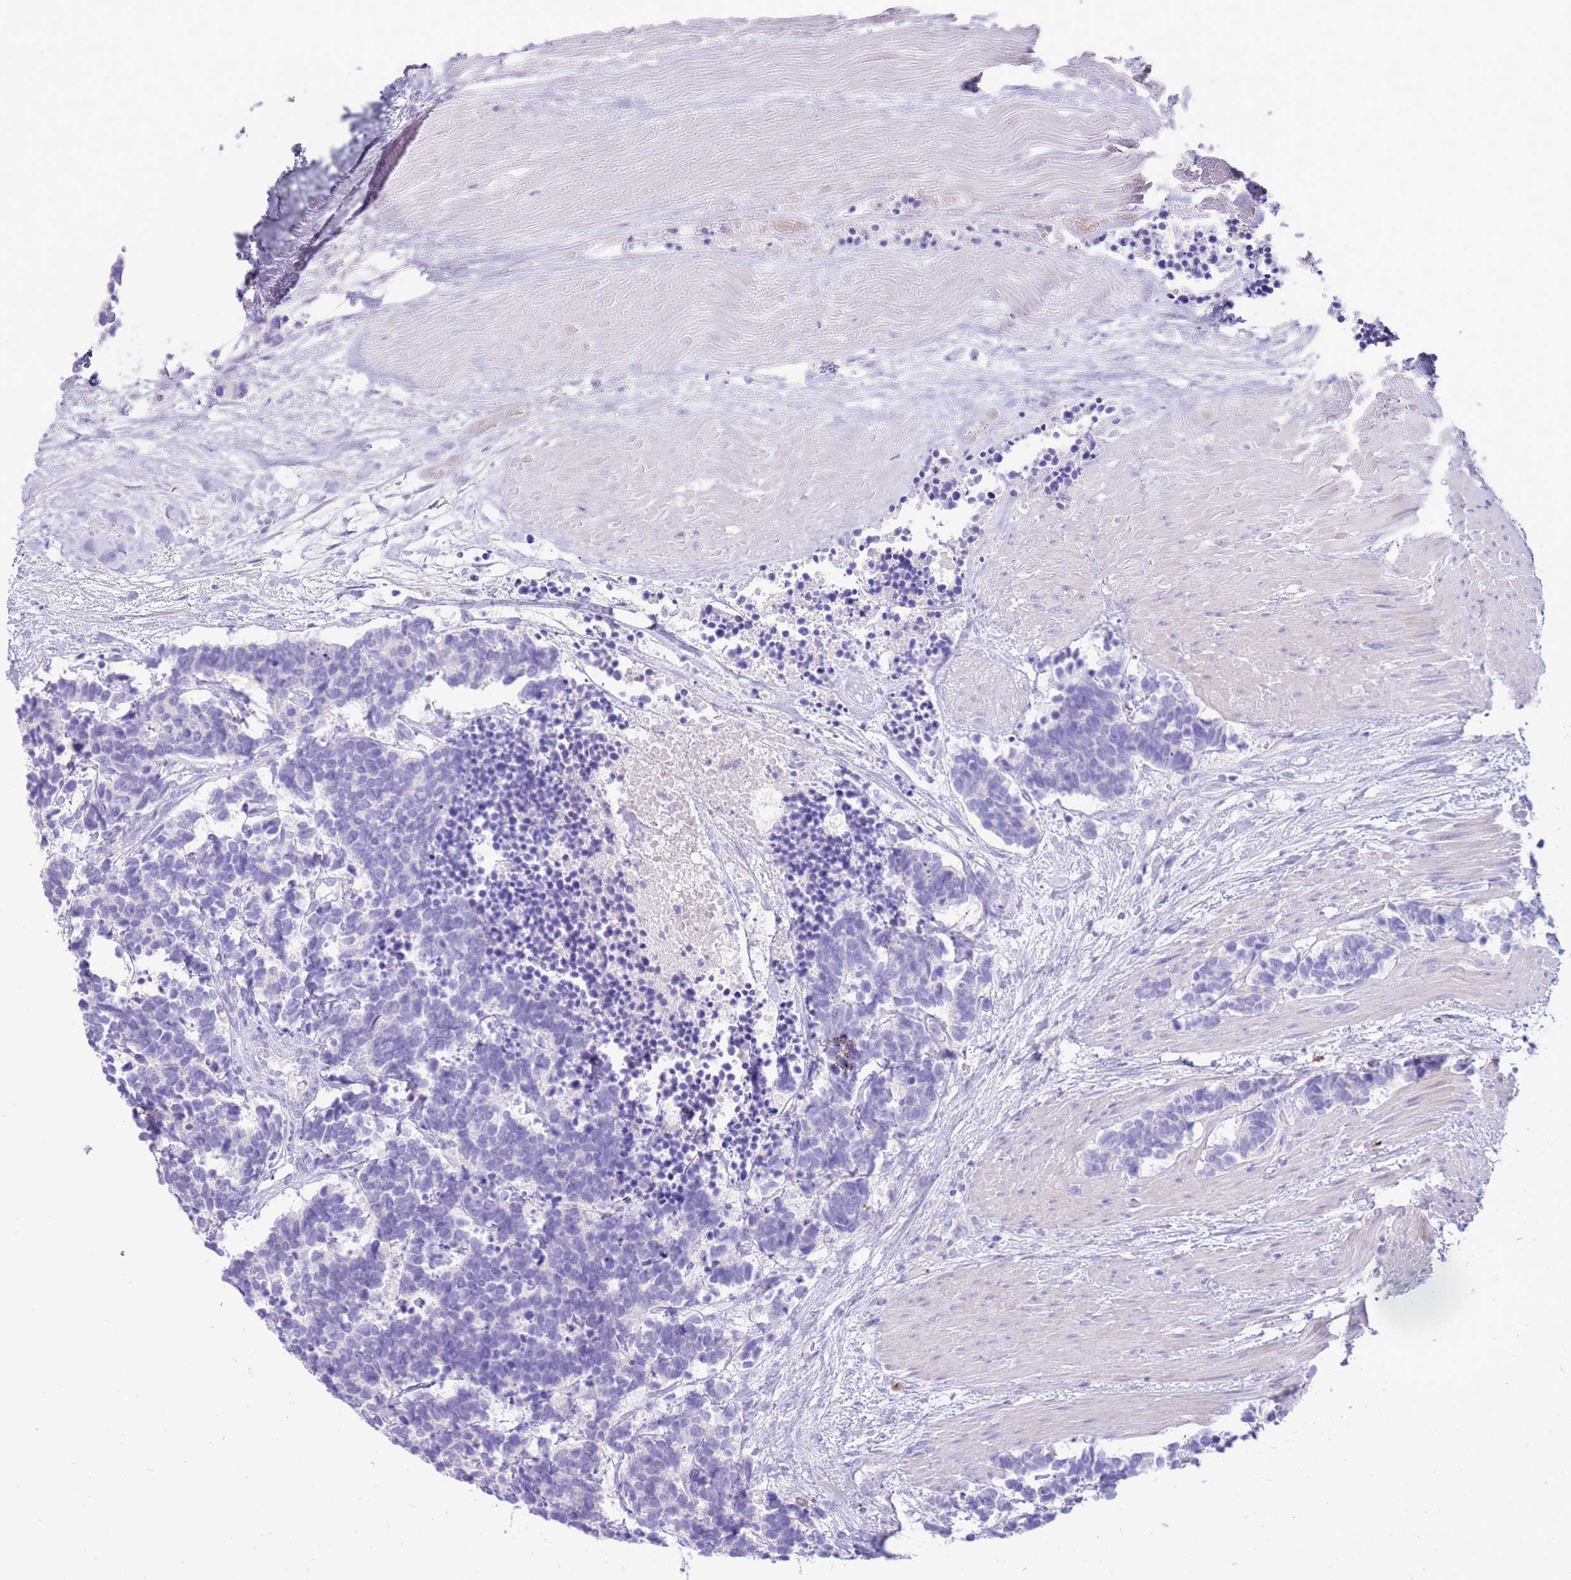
{"staining": {"intensity": "negative", "quantity": "none", "location": "none"}, "tissue": "carcinoid", "cell_type": "Tumor cells", "image_type": "cancer", "snomed": [{"axis": "morphology", "description": "Carcinoma, NOS"}, {"axis": "morphology", "description": "Carcinoid, malignant, NOS"}, {"axis": "topography", "description": "Urinary bladder"}], "caption": "A micrograph of human carcinoid (malignant) is negative for staining in tumor cells.", "gene": "EVPLL", "patient": {"sex": "male", "age": 57}}